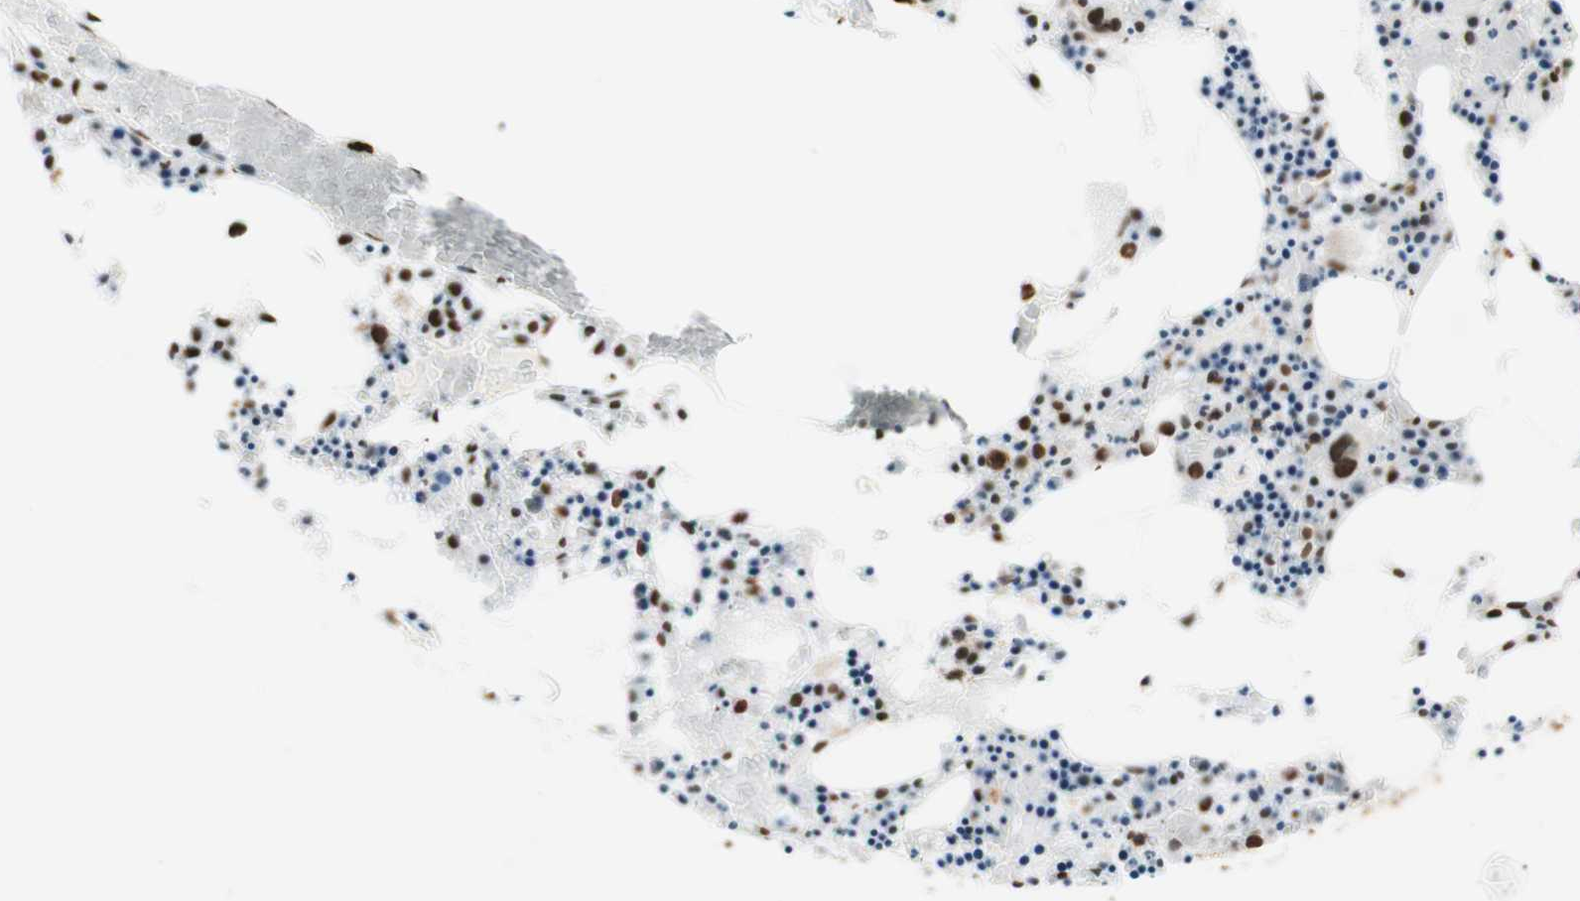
{"staining": {"intensity": "strong", "quantity": ">75%", "location": "nuclear"}, "tissue": "bone marrow", "cell_type": "Hematopoietic cells", "image_type": "normal", "snomed": [{"axis": "morphology", "description": "Normal tissue, NOS"}, {"axis": "morphology", "description": "Inflammation, NOS"}, {"axis": "topography", "description": "Bone marrow"}], "caption": "Human bone marrow stained with a brown dye exhibits strong nuclear positive positivity in about >75% of hematopoietic cells.", "gene": "HNRNPA2B1", "patient": {"sex": "male", "age": 14}}